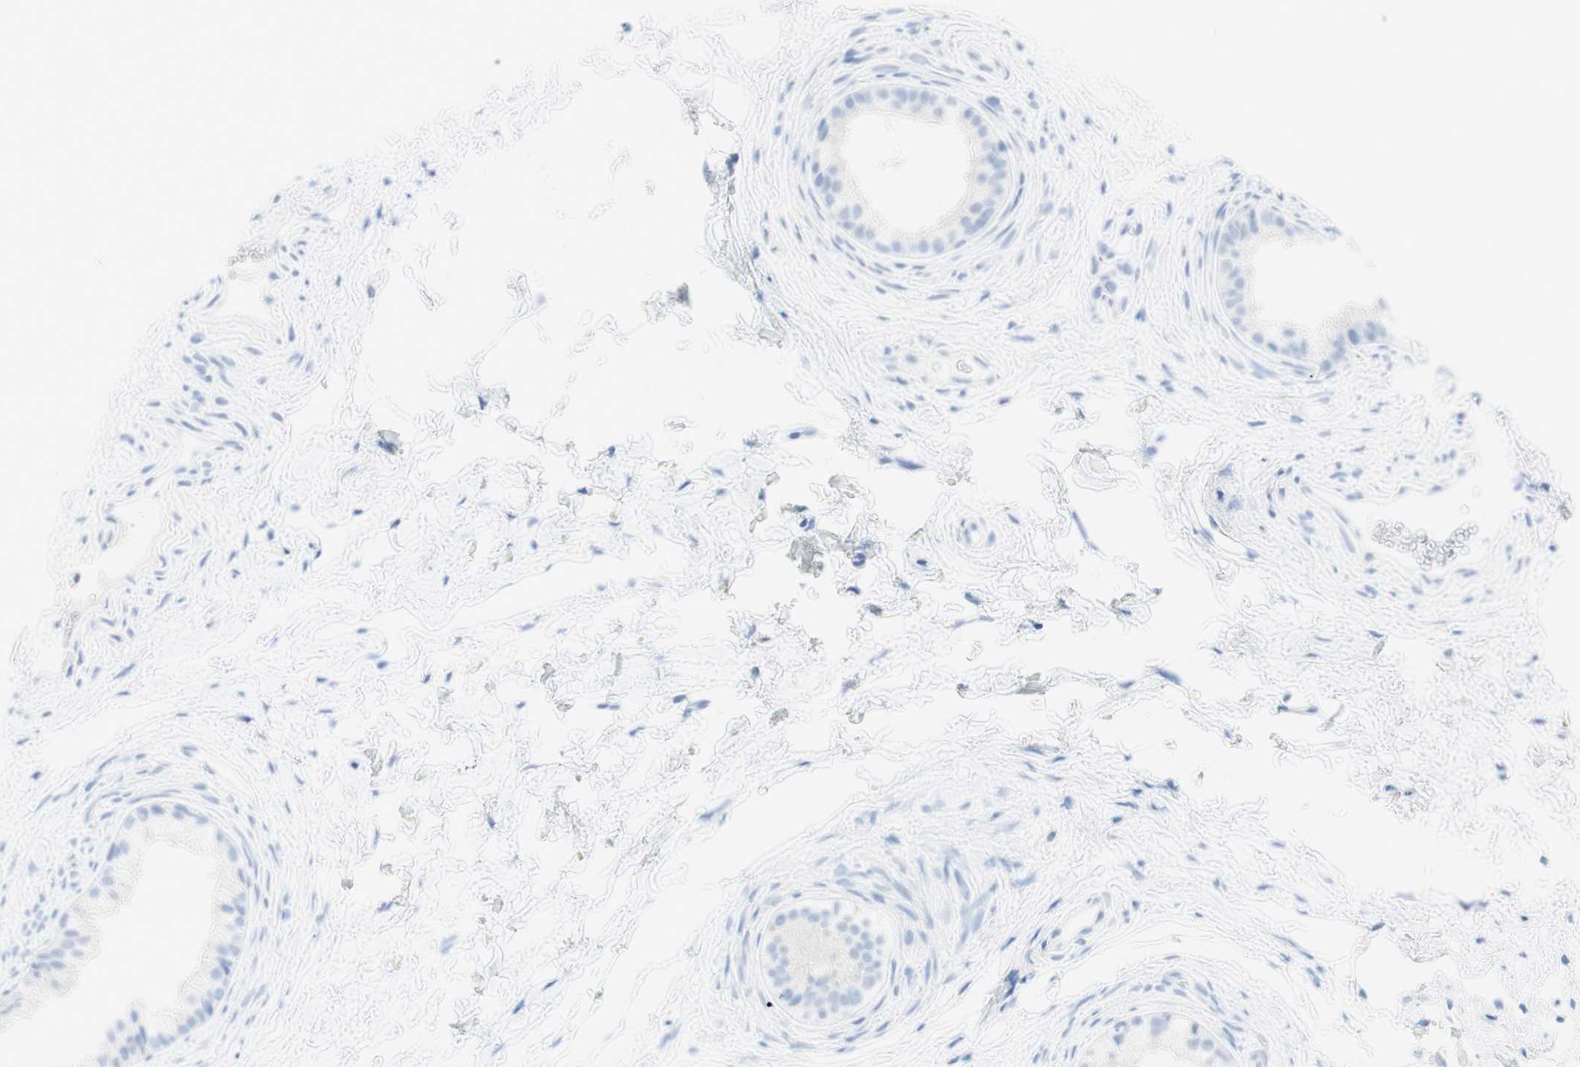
{"staining": {"intensity": "negative", "quantity": "none", "location": "none"}, "tissue": "epididymis", "cell_type": "Glandular cells", "image_type": "normal", "snomed": [{"axis": "morphology", "description": "Normal tissue, NOS"}, {"axis": "topography", "description": "Epididymis"}], "caption": "The photomicrograph exhibits no staining of glandular cells in normal epididymis. (Brightfield microscopy of DAB (3,3'-diaminobenzidine) IHC at high magnification).", "gene": "TPO", "patient": {"sex": "male", "age": 56}}